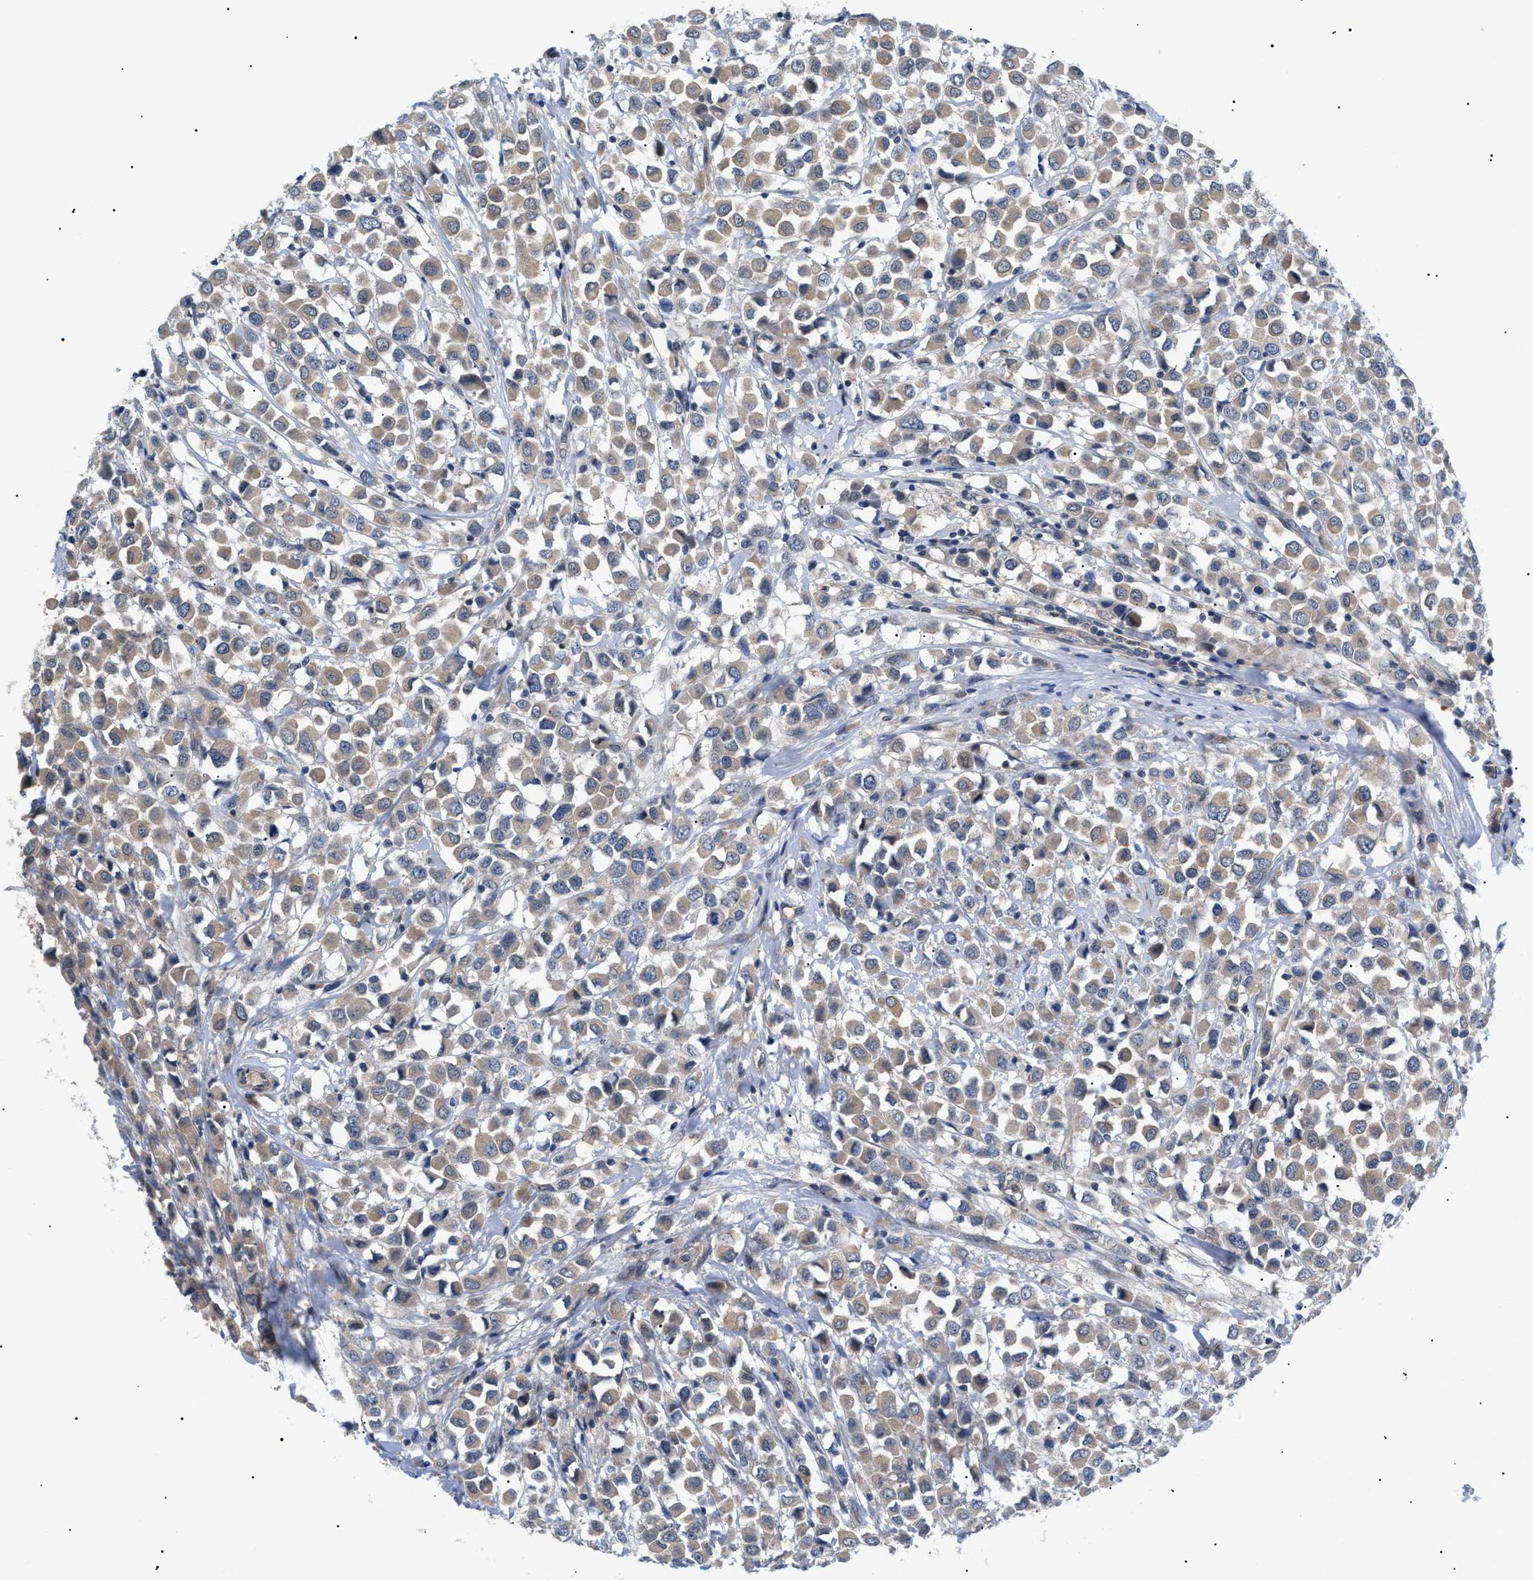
{"staining": {"intensity": "weak", "quantity": ">75%", "location": "cytoplasmic/membranous"}, "tissue": "breast cancer", "cell_type": "Tumor cells", "image_type": "cancer", "snomed": [{"axis": "morphology", "description": "Duct carcinoma"}, {"axis": "topography", "description": "Breast"}], "caption": "High-power microscopy captured an IHC histopathology image of breast cancer (infiltrating ductal carcinoma), revealing weak cytoplasmic/membranous positivity in about >75% of tumor cells.", "gene": "RIPK1", "patient": {"sex": "female", "age": 61}}